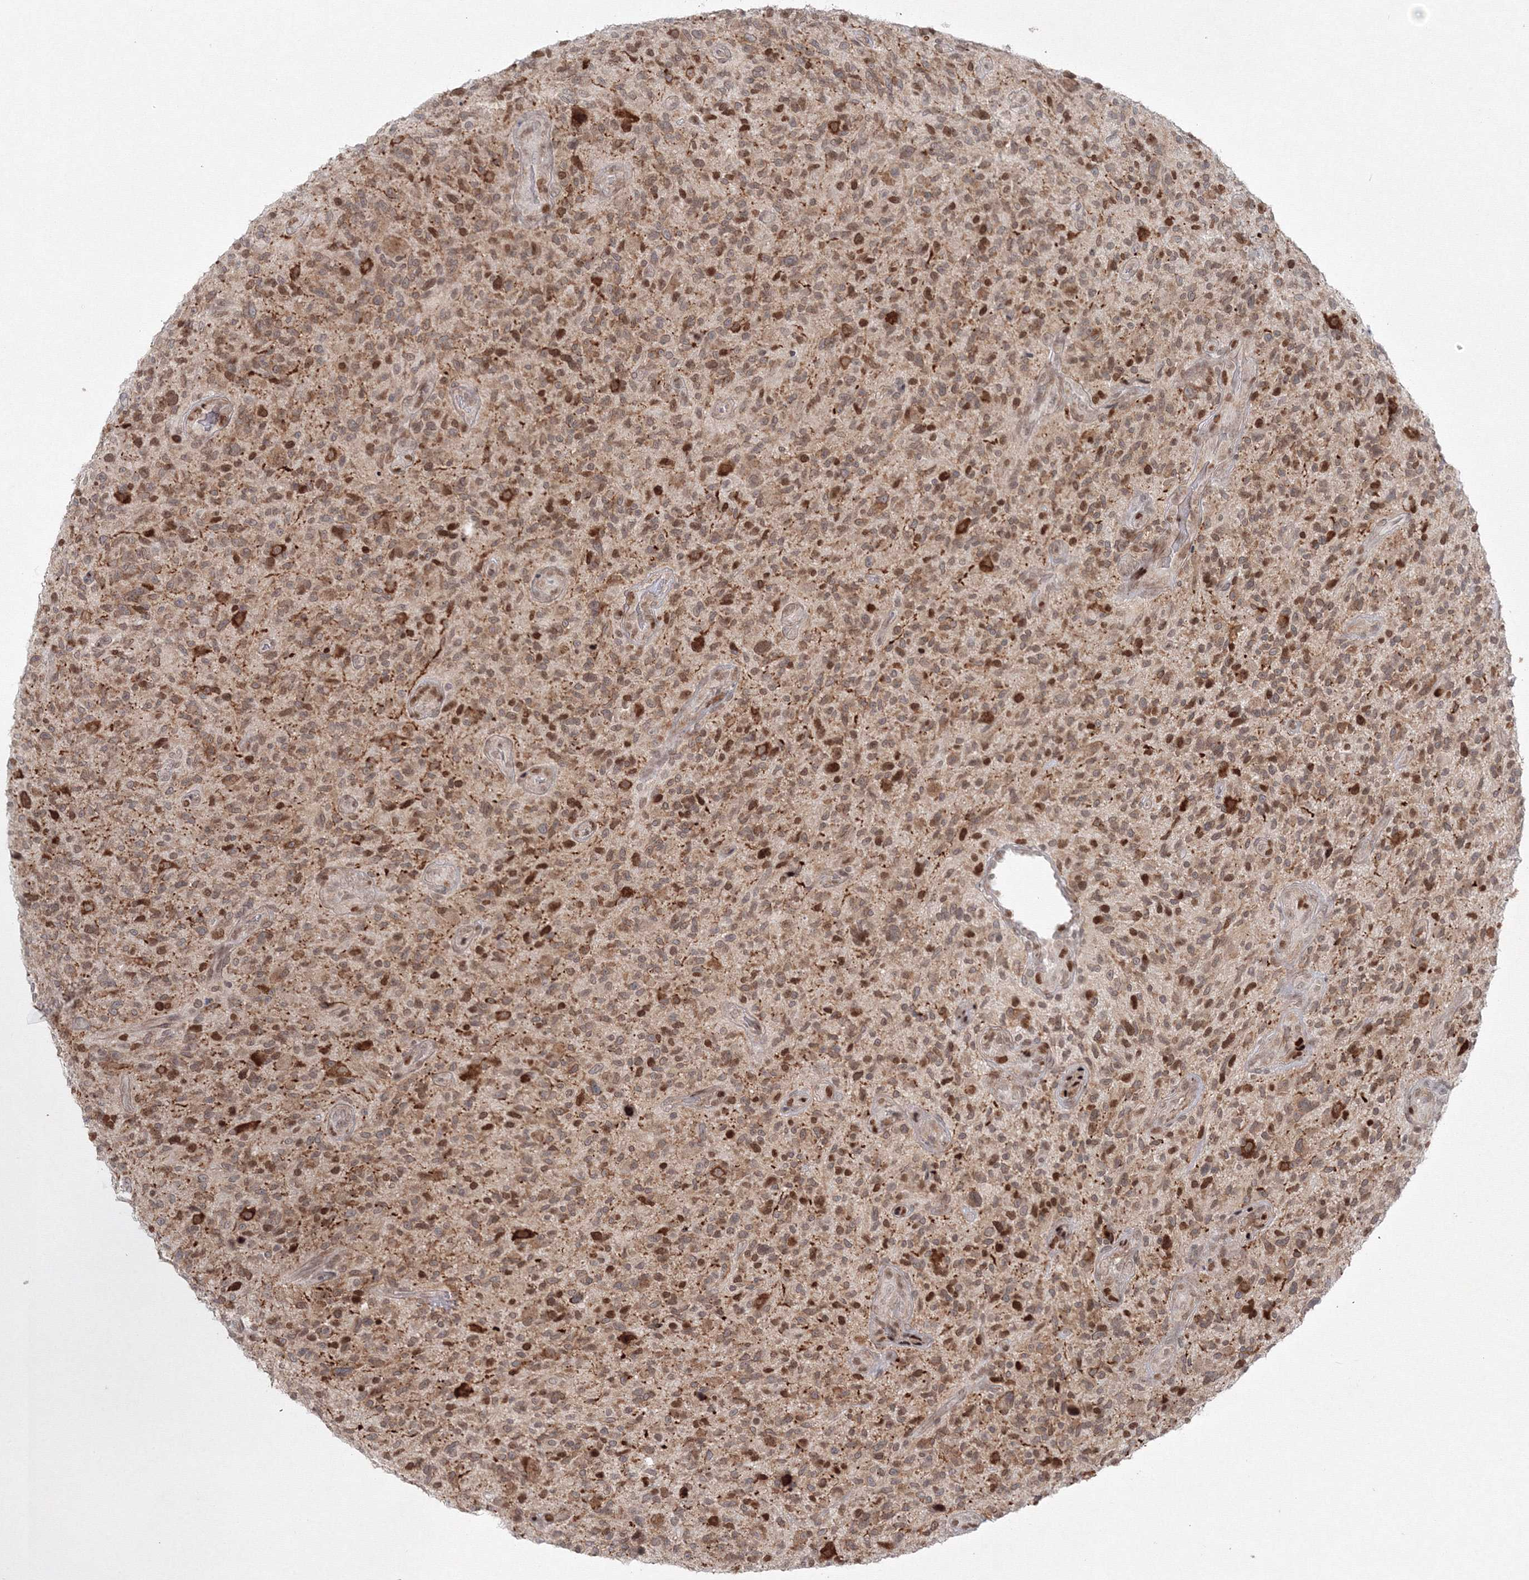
{"staining": {"intensity": "moderate", "quantity": "25%-75%", "location": "cytoplasmic/membranous,nuclear"}, "tissue": "glioma", "cell_type": "Tumor cells", "image_type": "cancer", "snomed": [{"axis": "morphology", "description": "Glioma, malignant, High grade"}, {"axis": "topography", "description": "Brain"}], "caption": "IHC micrograph of neoplastic tissue: human glioma stained using immunohistochemistry (IHC) shows medium levels of moderate protein expression localized specifically in the cytoplasmic/membranous and nuclear of tumor cells, appearing as a cytoplasmic/membranous and nuclear brown color.", "gene": "KIF4A", "patient": {"sex": "male", "age": 47}}